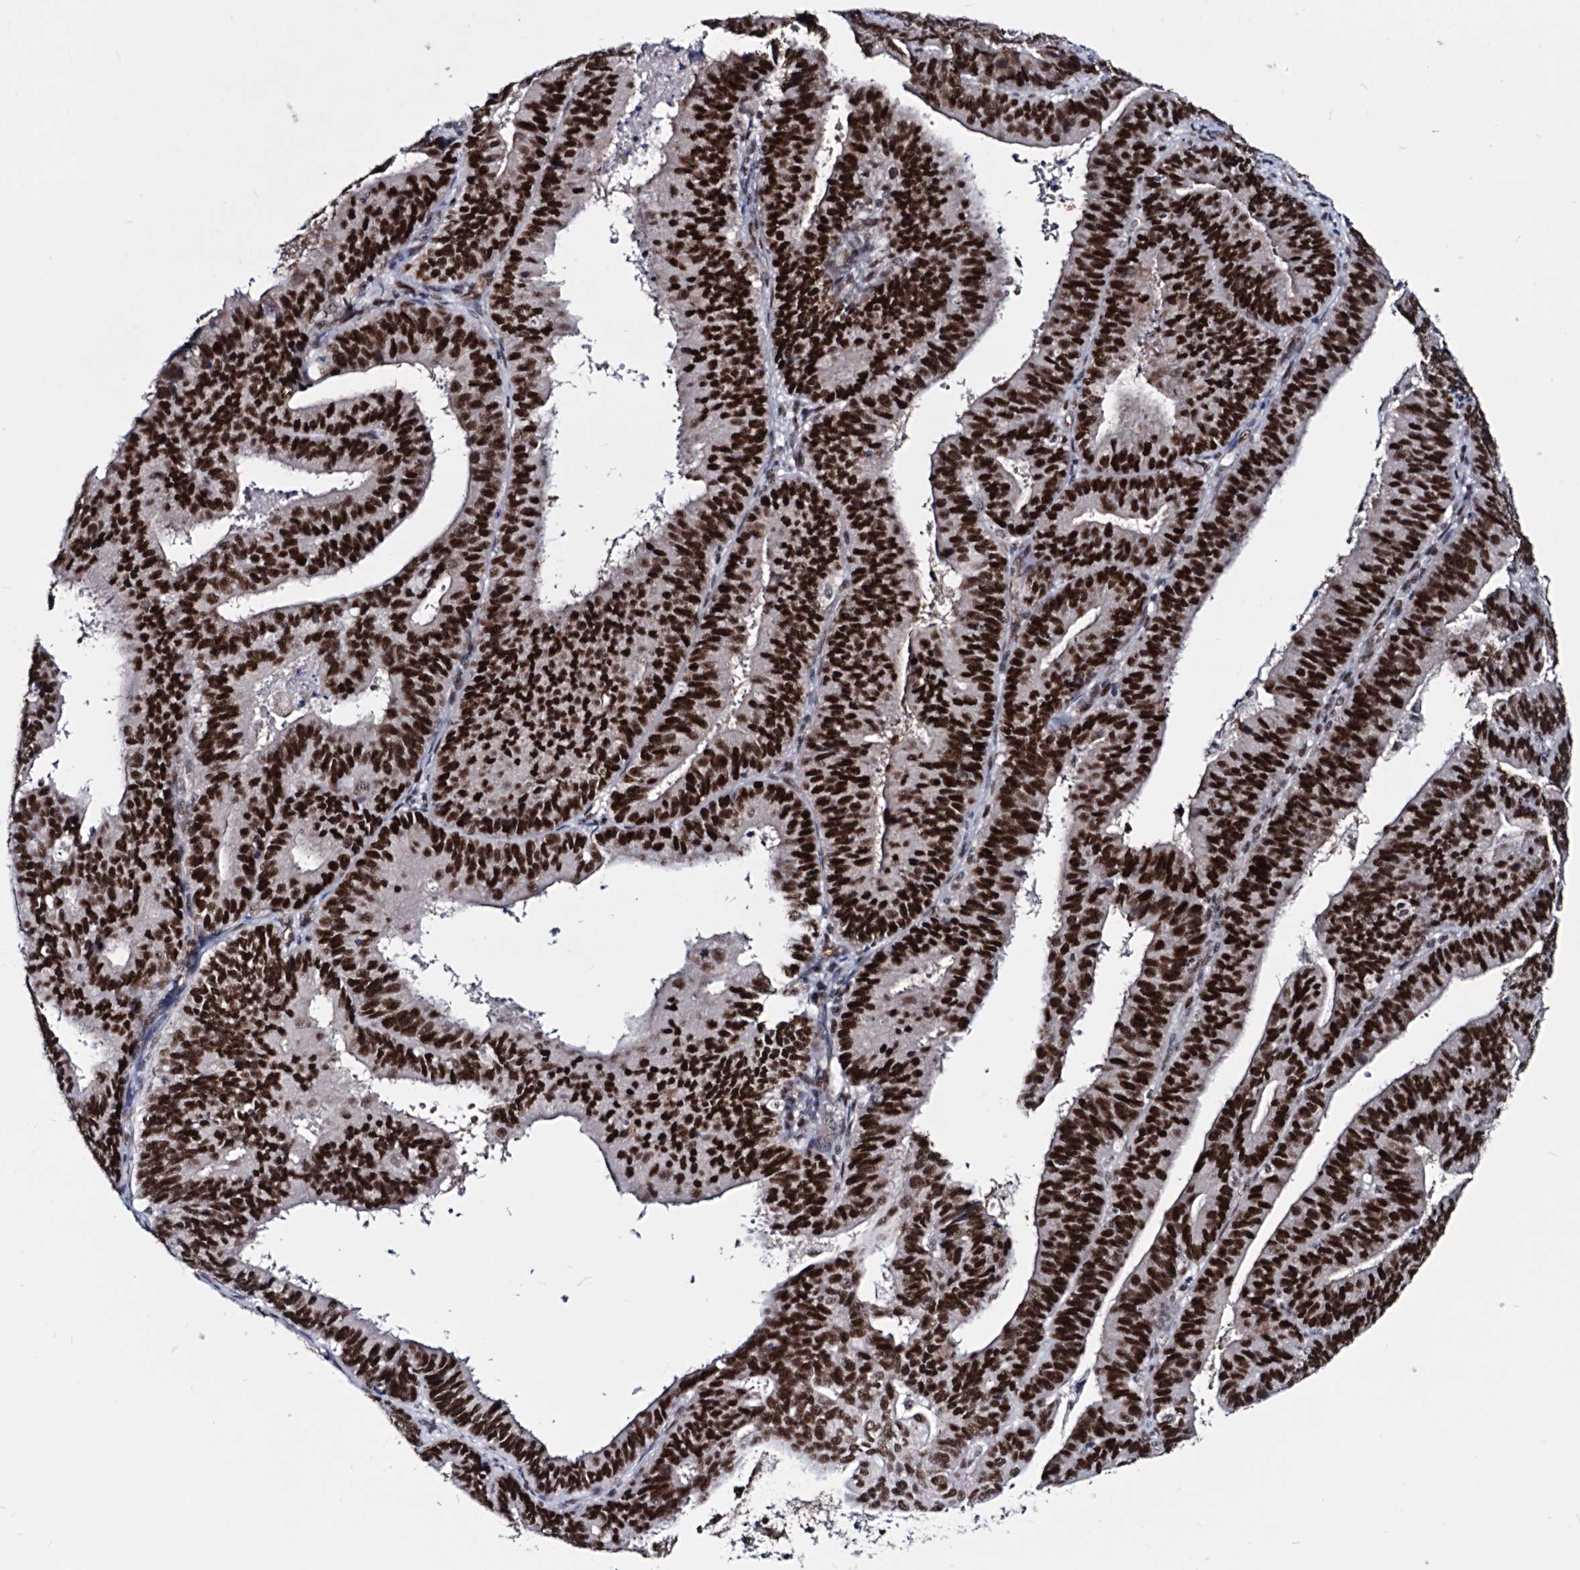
{"staining": {"intensity": "strong", "quantity": ">75%", "location": "nuclear"}, "tissue": "endometrial cancer", "cell_type": "Tumor cells", "image_type": "cancer", "snomed": [{"axis": "morphology", "description": "Adenocarcinoma, NOS"}, {"axis": "topography", "description": "Endometrium"}], "caption": "Adenocarcinoma (endometrial) stained with a brown dye shows strong nuclear positive positivity in approximately >75% of tumor cells.", "gene": "GALNT11", "patient": {"sex": "female", "age": 73}}